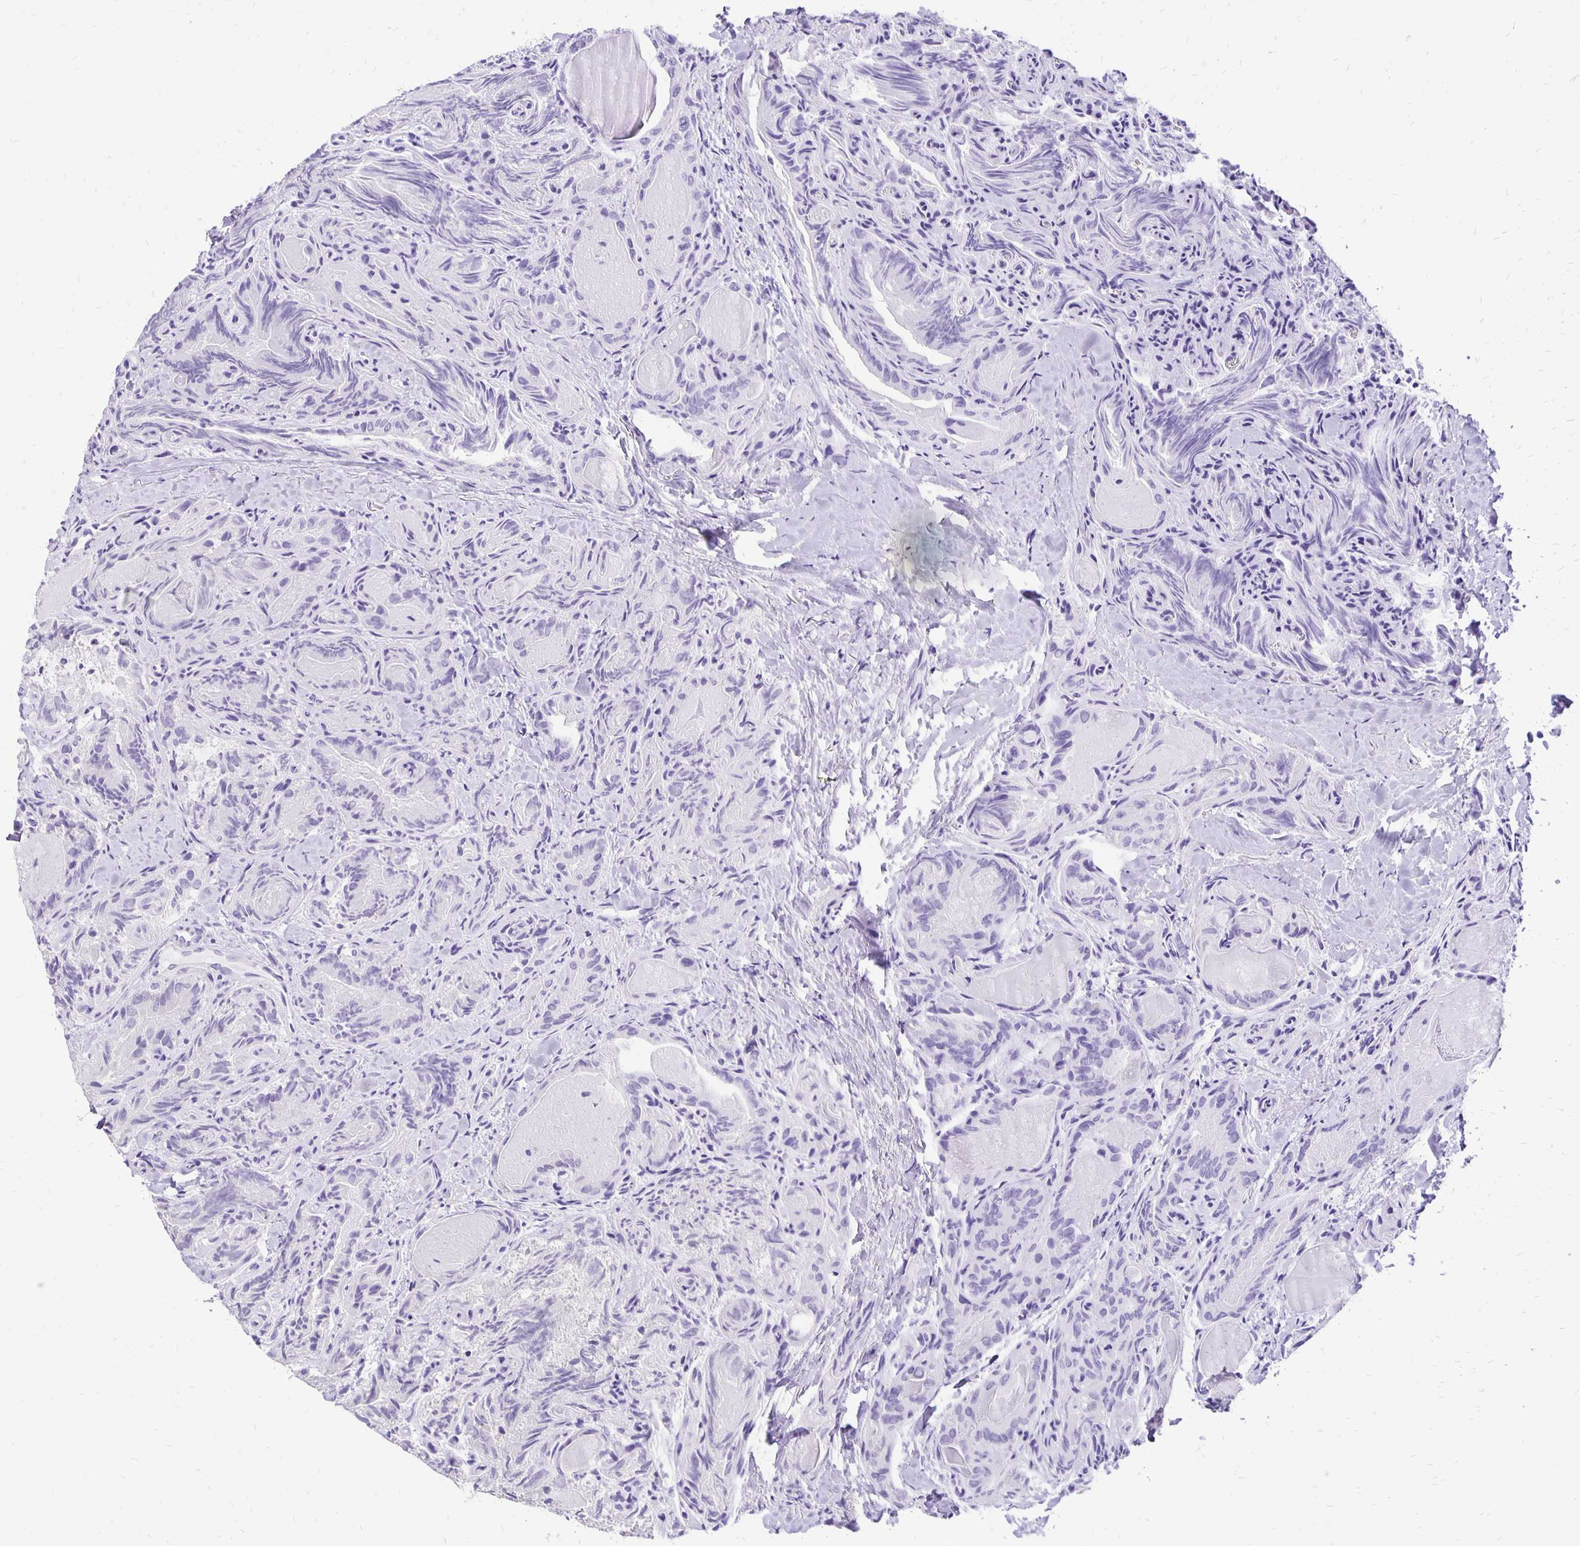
{"staining": {"intensity": "negative", "quantity": "none", "location": "none"}, "tissue": "thyroid cancer", "cell_type": "Tumor cells", "image_type": "cancer", "snomed": [{"axis": "morphology", "description": "Papillary adenocarcinoma, NOS"}, {"axis": "topography", "description": "Thyroid gland"}], "caption": "IHC micrograph of neoplastic tissue: thyroid cancer (papillary adenocarcinoma) stained with DAB (3,3'-diaminobenzidine) shows no significant protein expression in tumor cells. (DAB IHC visualized using brightfield microscopy, high magnification).", "gene": "ANKRD45", "patient": {"sex": "female", "age": 75}}